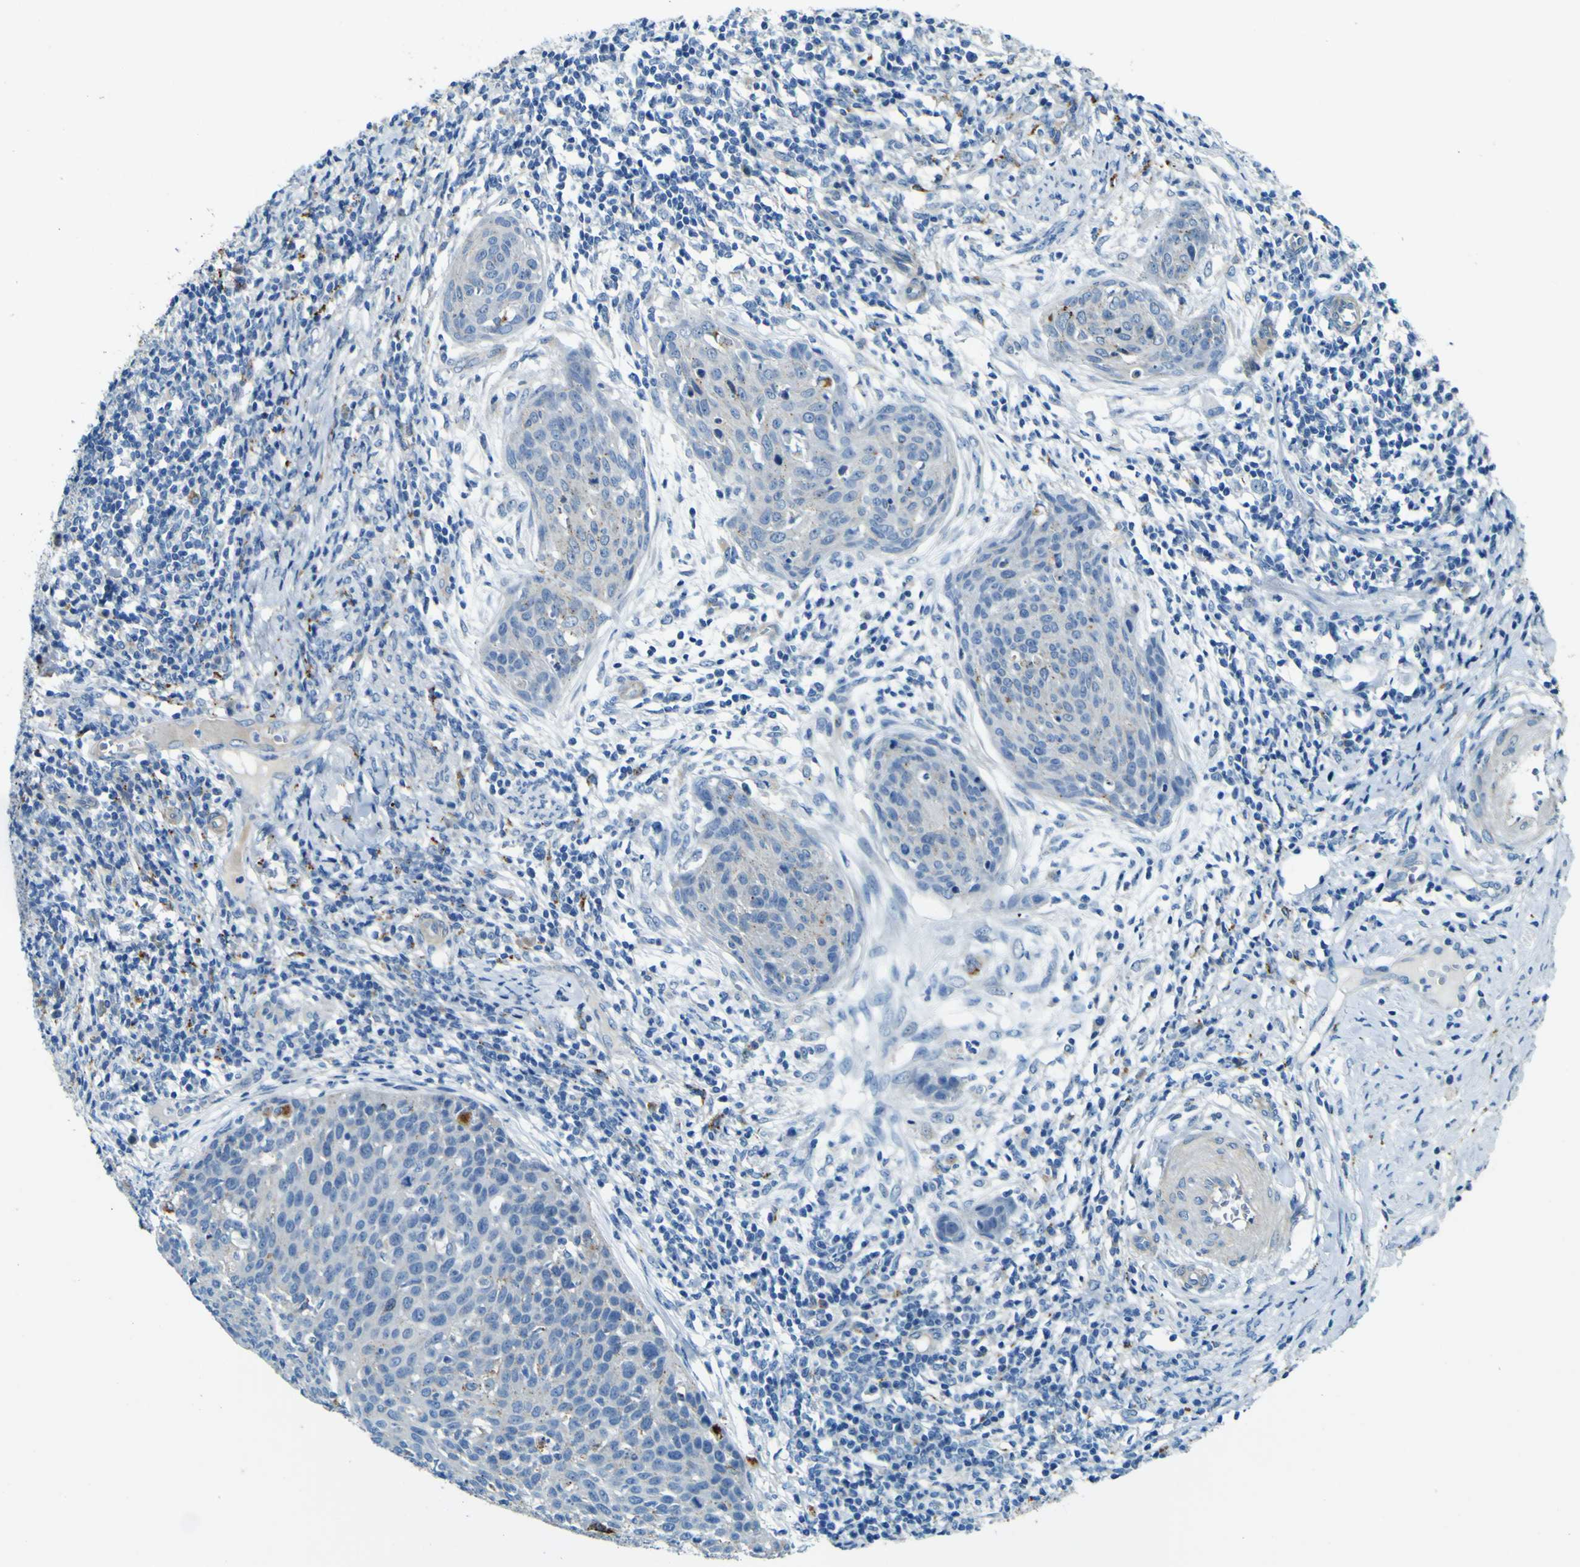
{"staining": {"intensity": "negative", "quantity": "none", "location": "none"}, "tissue": "cervical cancer", "cell_type": "Tumor cells", "image_type": "cancer", "snomed": [{"axis": "morphology", "description": "Squamous cell carcinoma, NOS"}, {"axis": "topography", "description": "Cervix"}], "caption": "Immunohistochemical staining of cervical squamous cell carcinoma demonstrates no significant staining in tumor cells.", "gene": "PDE9A", "patient": {"sex": "female", "age": 38}}